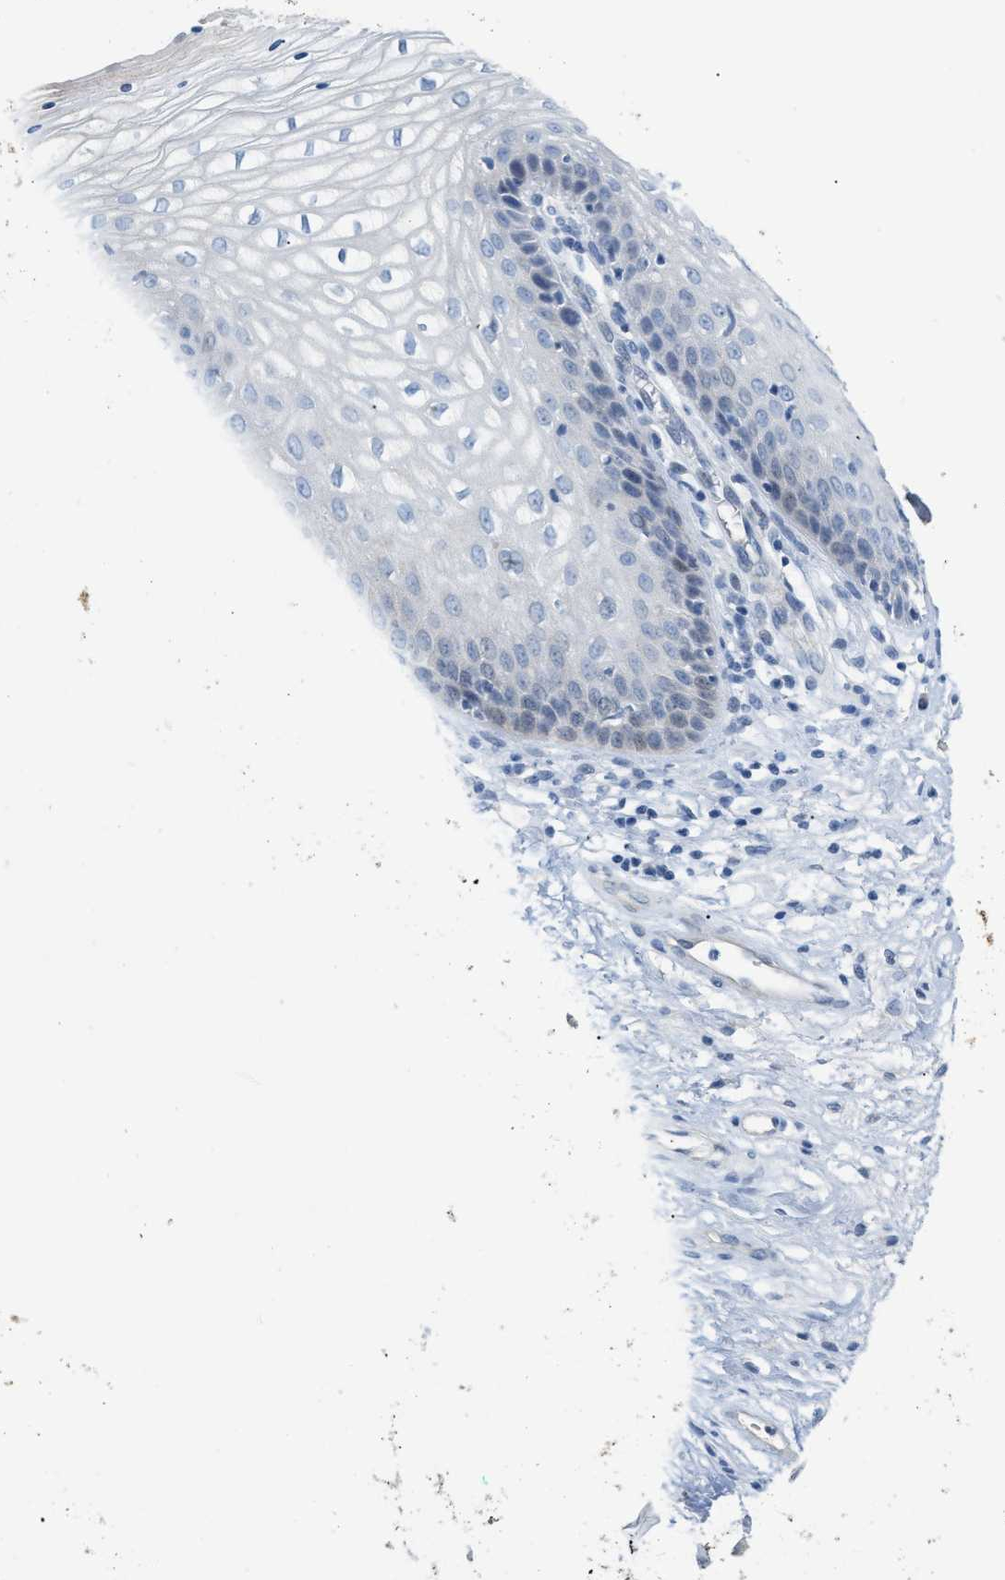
{"staining": {"intensity": "negative", "quantity": "none", "location": "none"}, "tissue": "vagina", "cell_type": "Squamous epithelial cells", "image_type": "normal", "snomed": [{"axis": "morphology", "description": "Normal tissue, NOS"}, {"axis": "topography", "description": "Vagina"}], "caption": "DAB (3,3'-diaminobenzidine) immunohistochemical staining of normal human vagina exhibits no significant positivity in squamous epithelial cells.", "gene": "HSF2", "patient": {"sex": "female", "age": 34}}